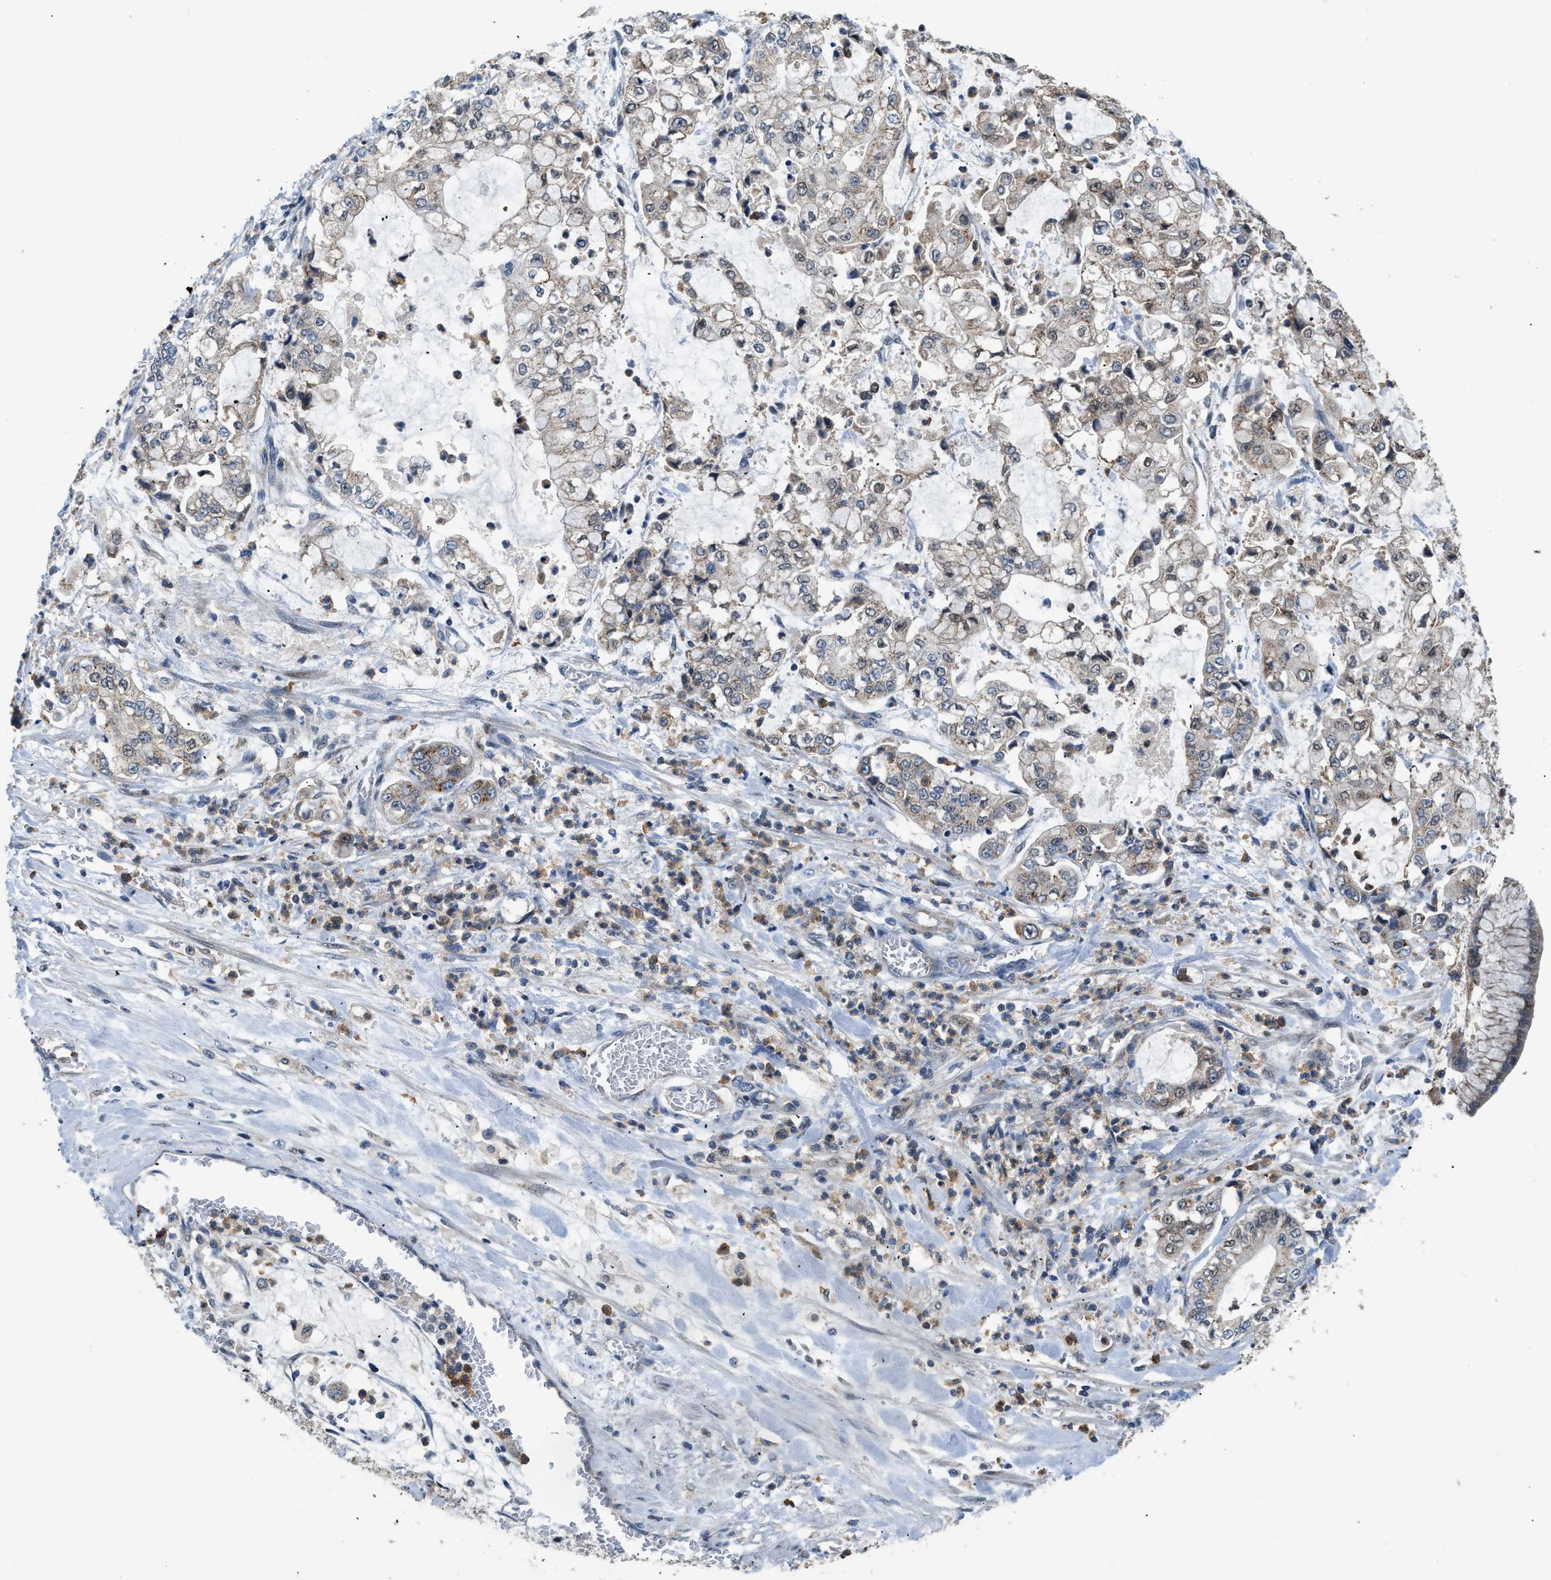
{"staining": {"intensity": "weak", "quantity": "<25%", "location": "cytoplasmic/membranous"}, "tissue": "stomach cancer", "cell_type": "Tumor cells", "image_type": "cancer", "snomed": [{"axis": "morphology", "description": "Adenocarcinoma, NOS"}, {"axis": "topography", "description": "Stomach"}], "caption": "Image shows no significant protein positivity in tumor cells of stomach cancer (adenocarcinoma). (DAB IHC visualized using brightfield microscopy, high magnification).", "gene": "TOMM34", "patient": {"sex": "male", "age": 76}}